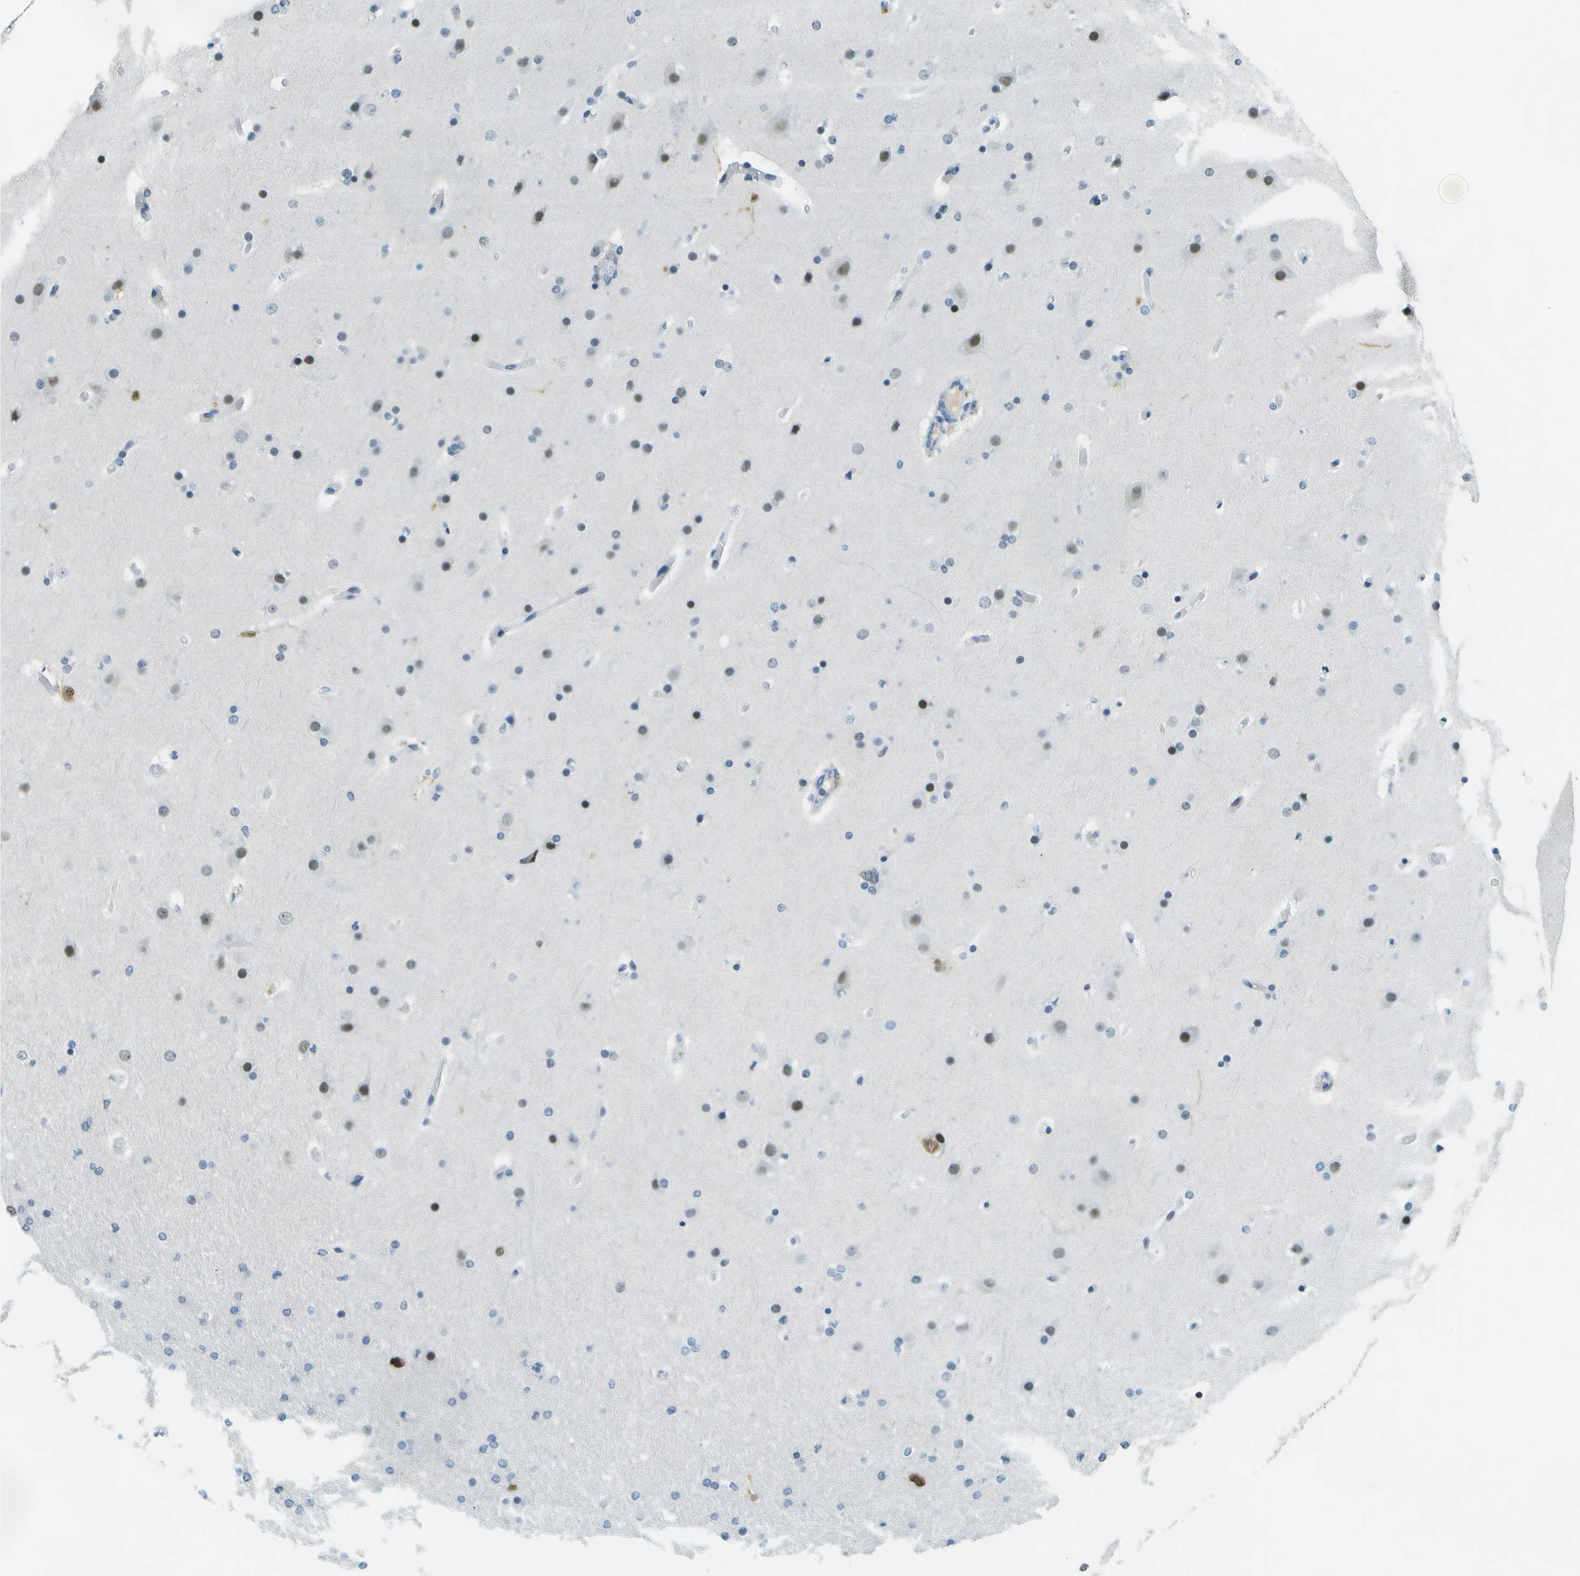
{"staining": {"intensity": "moderate", "quantity": "<25%", "location": "nuclear"}, "tissue": "glioma", "cell_type": "Tumor cells", "image_type": "cancer", "snomed": [{"axis": "morphology", "description": "Glioma, malignant, High grade"}, {"axis": "topography", "description": "Cerebral cortex"}], "caption": "Protein expression analysis of glioma shows moderate nuclear expression in approximately <25% of tumor cells.", "gene": "NEK11", "patient": {"sex": "female", "age": 36}}